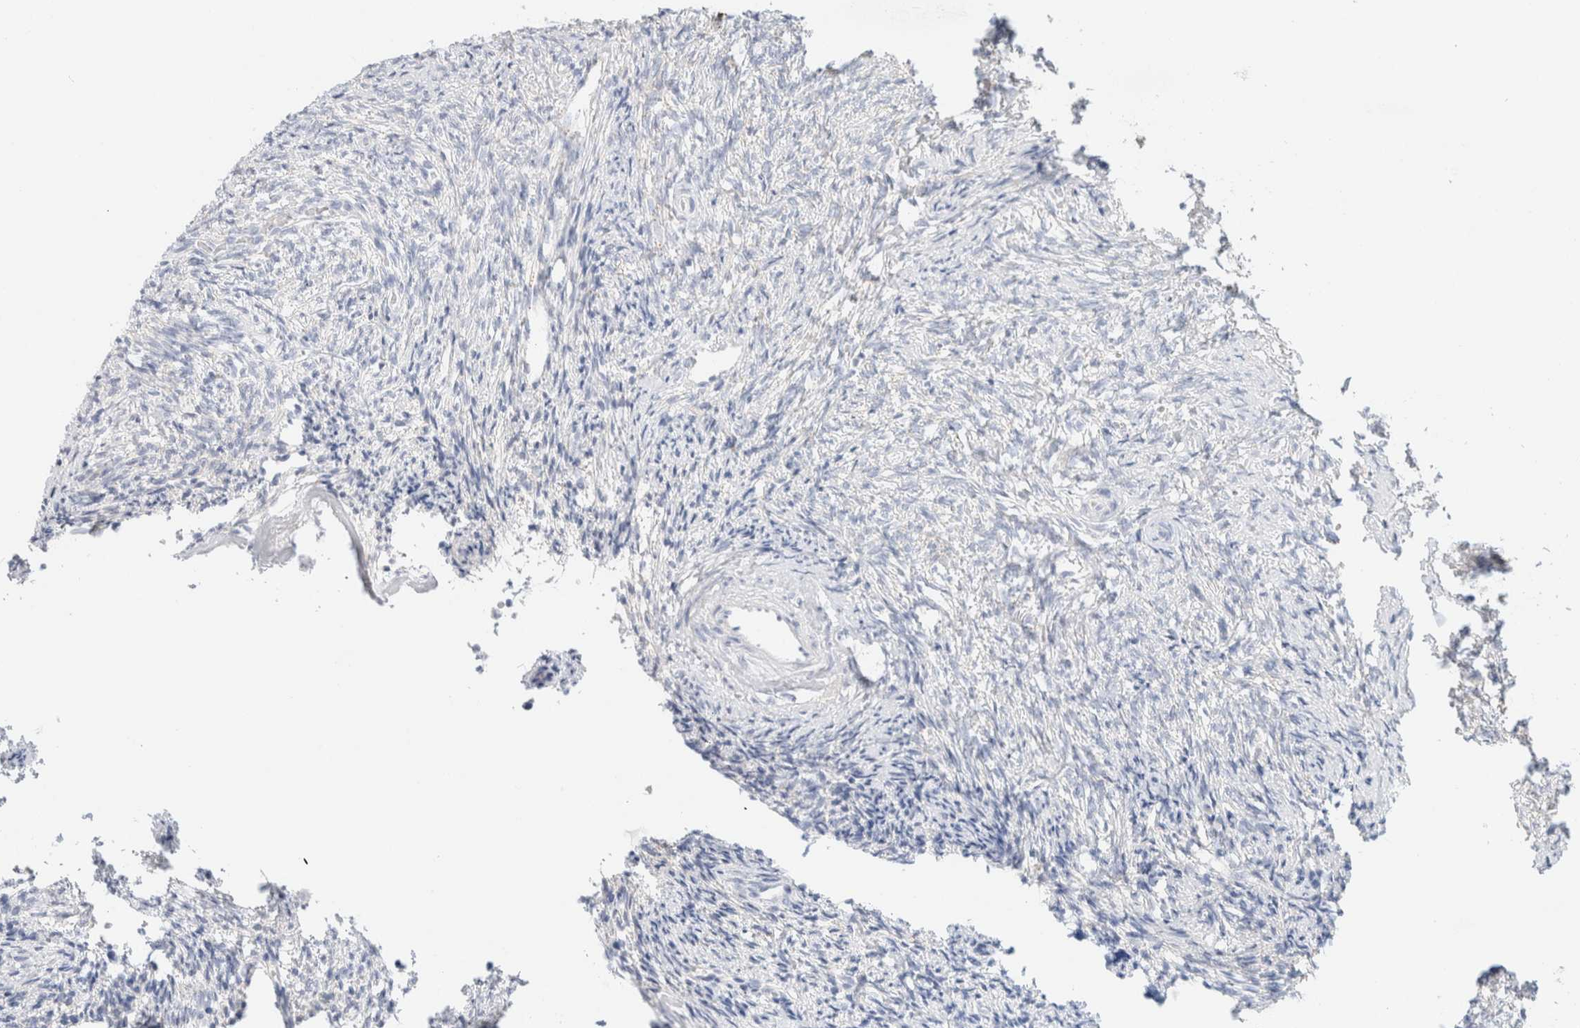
{"staining": {"intensity": "negative", "quantity": "none", "location": "none"}, "tissue": "ovary", "cell_type": "Ovarian stroma cells", "image_type": "normal", "snomed": [{"axis": "morphology", "description": "Normal tissue, NOS"}, {"axis": "topography", "description": "Ovary"}], "caption": "Immunohistochemistry (IHC) histopathology image of unremarkable ovary stained for a protein (brown), which demonstrates no staining in ovarian stroma cells. (DAB (3,3'-diaminobenzidine) immunohistochemistry (IHC) visualized using brightfield microscopy, high magnification).", "gene": "CPQ", "patient": {"sex": "female", "age": 41}}